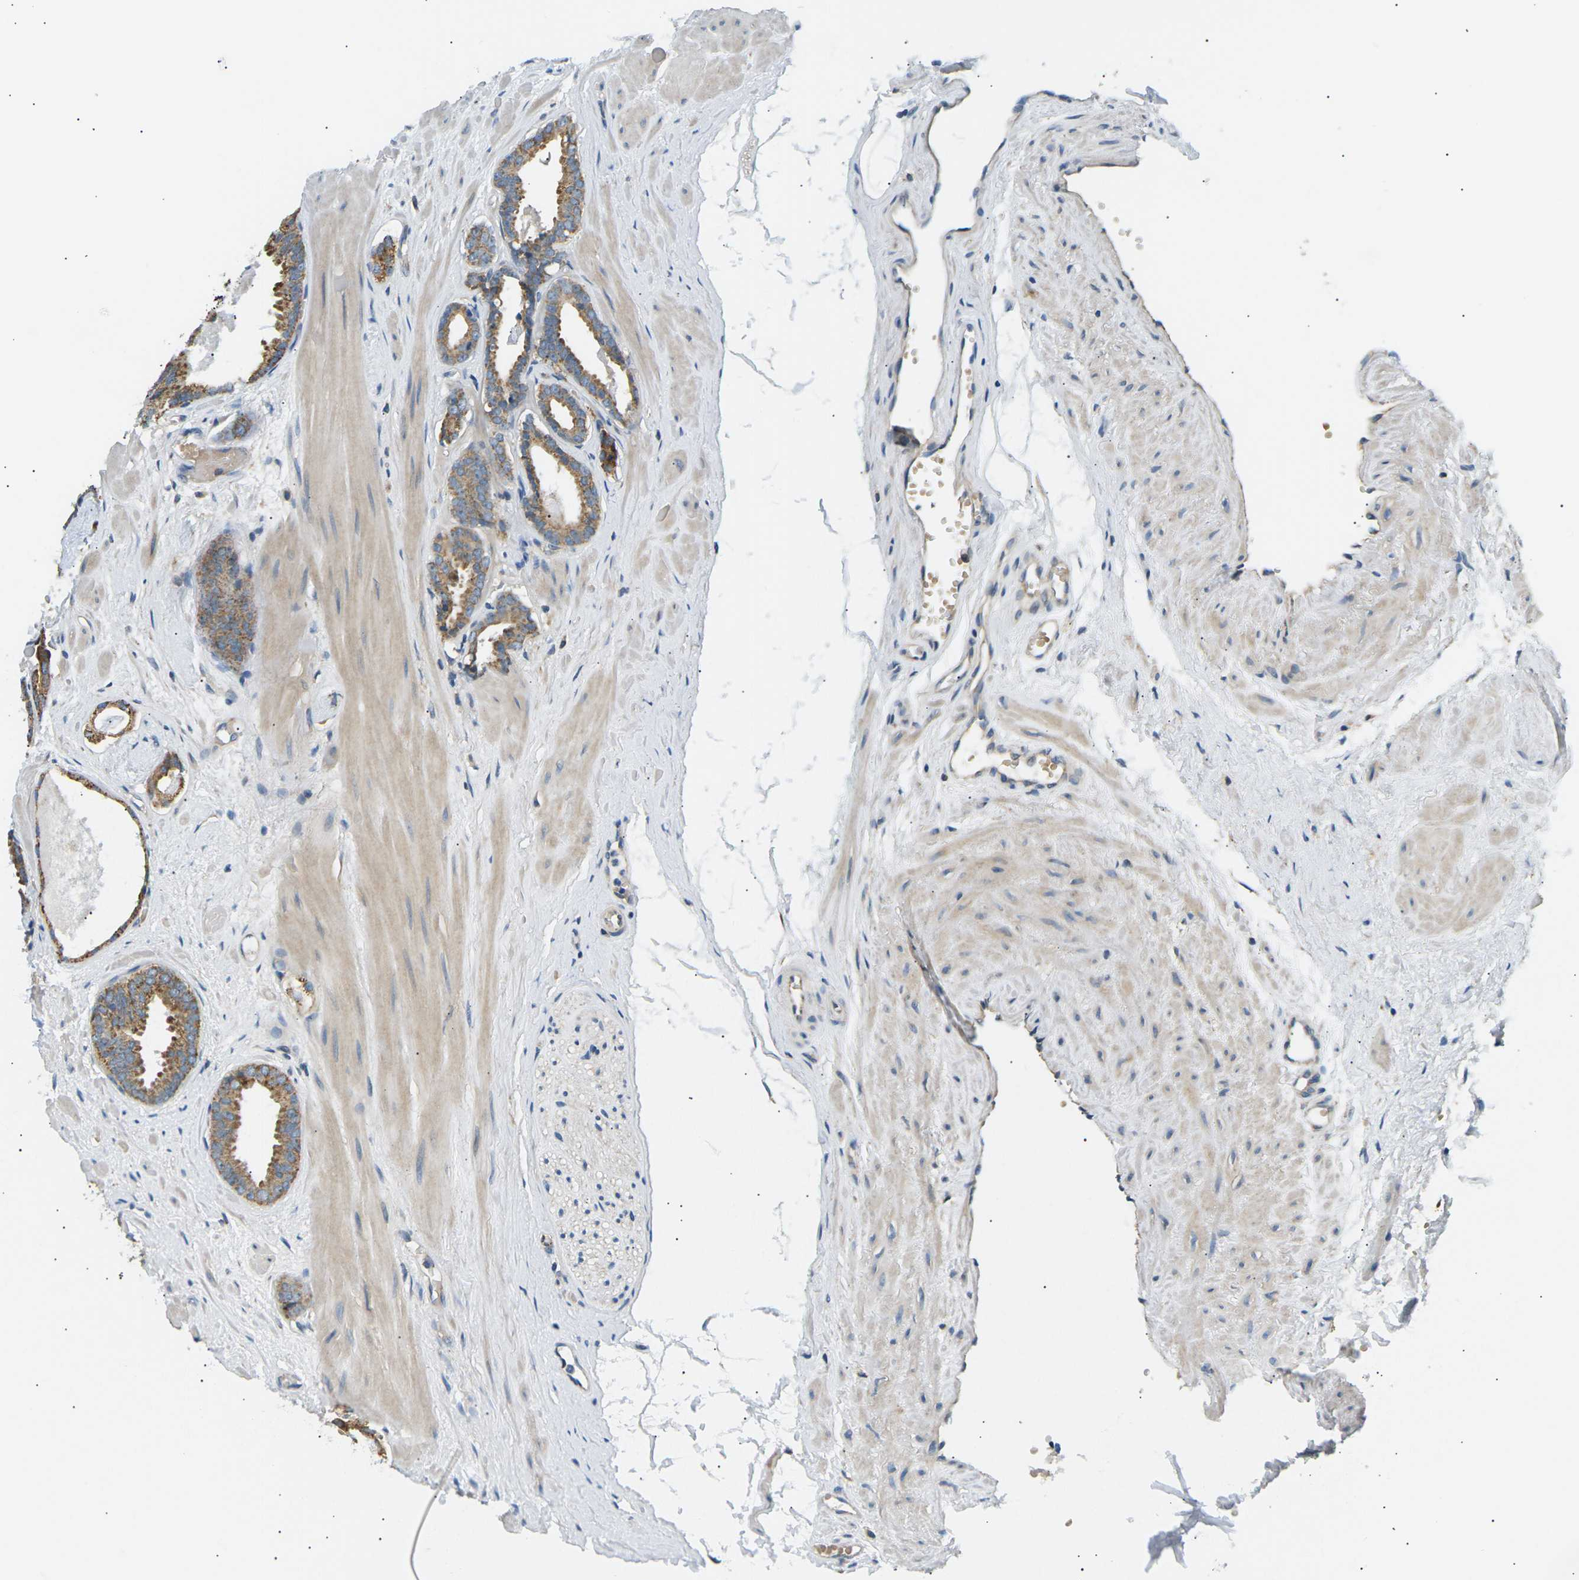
{"staining": {"intensity": "moderate", "quantity": ">75%", "location": "cytoplasmic/membranous"}, "tissue": "prostate cancer", "cell_type": "Tumor cells", "image_type": "cancer", "snomed": [{"axis": "morphology", "description": "Adenocarcinoma, Low grade"}, {"axis": "topography", "description": "Prostate"}], "caption": "IHC staining of prostate adenocarcinoma (low-grade), which exhibits medium levels of moderate cytoplasmic/membranous positivity in approximately >75% of tumor cells indicating moderate cytoplasmic/membranous protein expression. The staining was performed using DAB (3,3'-diaminobenzidine) (brown) for protein detection and nuclei were counterstained in hematoxylin (blue).", "gene": "TBC1D8", "patient": {"sex": "male", "age": 53}}